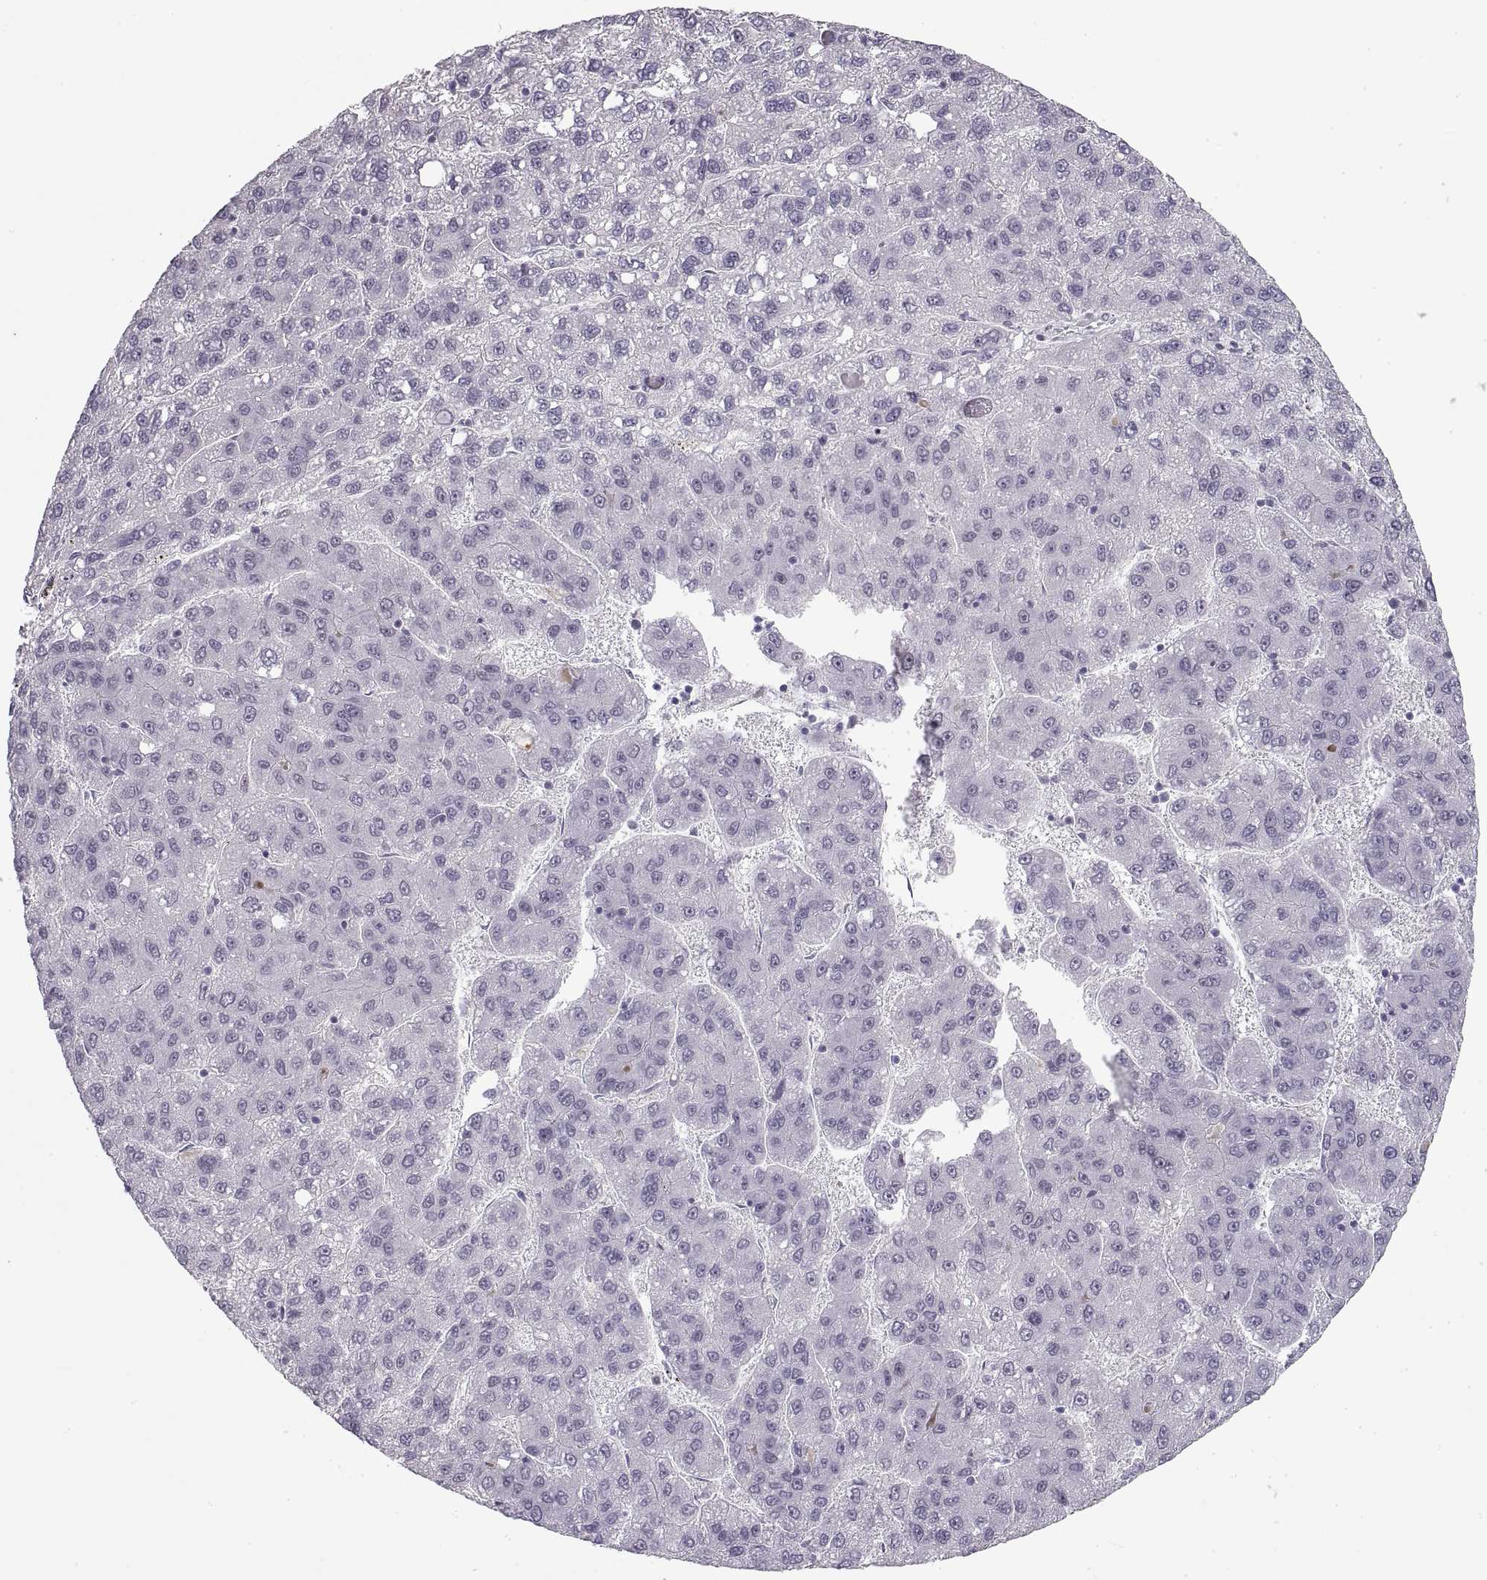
{"staining": {"intensity": "negative", "quantity": "none", "location": "none"}, "tissue": "liver cancer", "cell_type": "Tumor cells", "image_type": "cancer", "snomed": [{"axis": "morphology", "description": "Carcinoma, Hepatocellular, NOS"}, {"axis": "topography", "description": "Liver"}], "caption": "A high-resolution histopathology image shows IHC staining of liver cancer, which demonstrates no significant staining in tumor cells.", "gene": "NANOS3", "patient": {"sex": "female", "age": 82}}